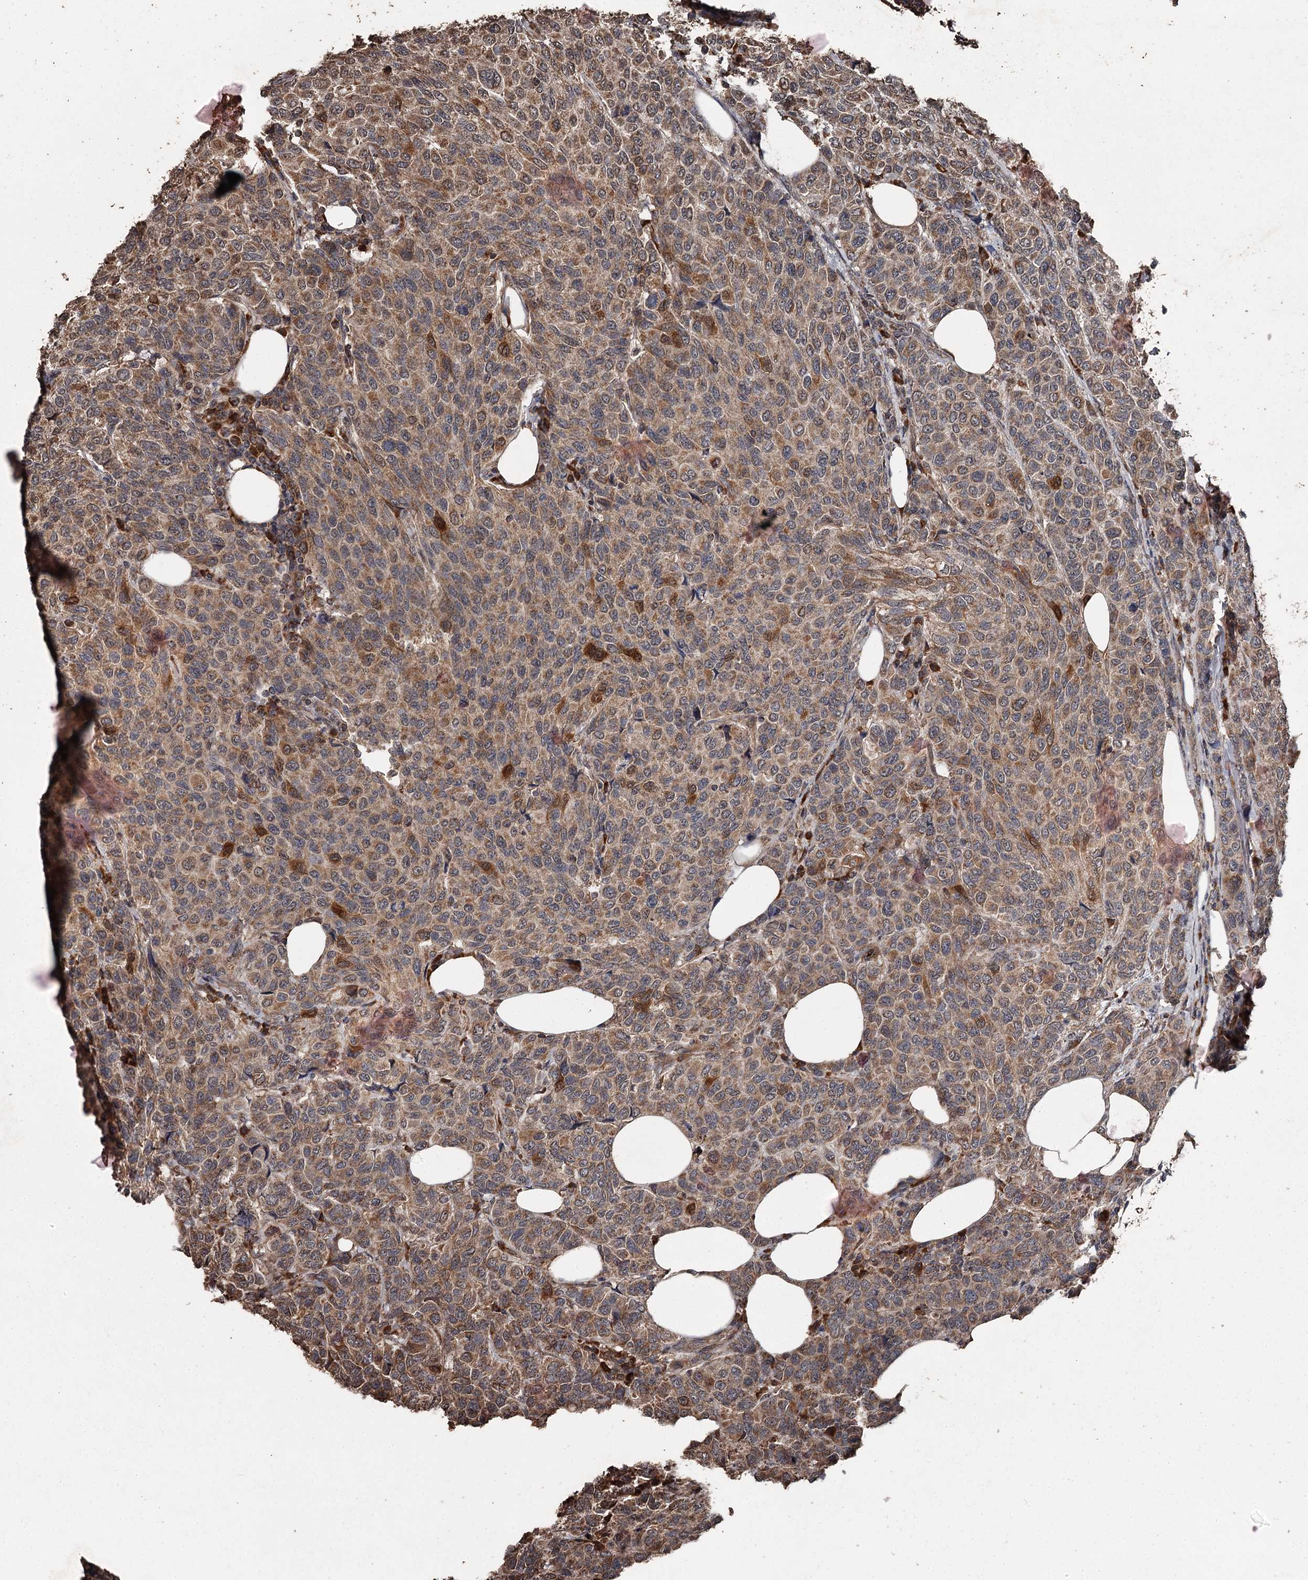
{"staining": {"intensity": "moderate", "quantity": ">75%", "location": "cytoplasmic/membranous"}, "tissue": "breast cancer", "cell_type": "Tumor cells", "image_type": "cancer", "snomed": [{"axis": "morphology", "description": "Duct carcinoma"}, {"axis": "topography", "description": "Breast"}], "caption": "This is an image of IHC staining of breast cancer (invasive ductal carcinoma), which shows moderate staining in the cytoplasmic/membranous of tumor cells.", "gene": "WIPI1", "patient": {"sex": "female", "age": 55}}